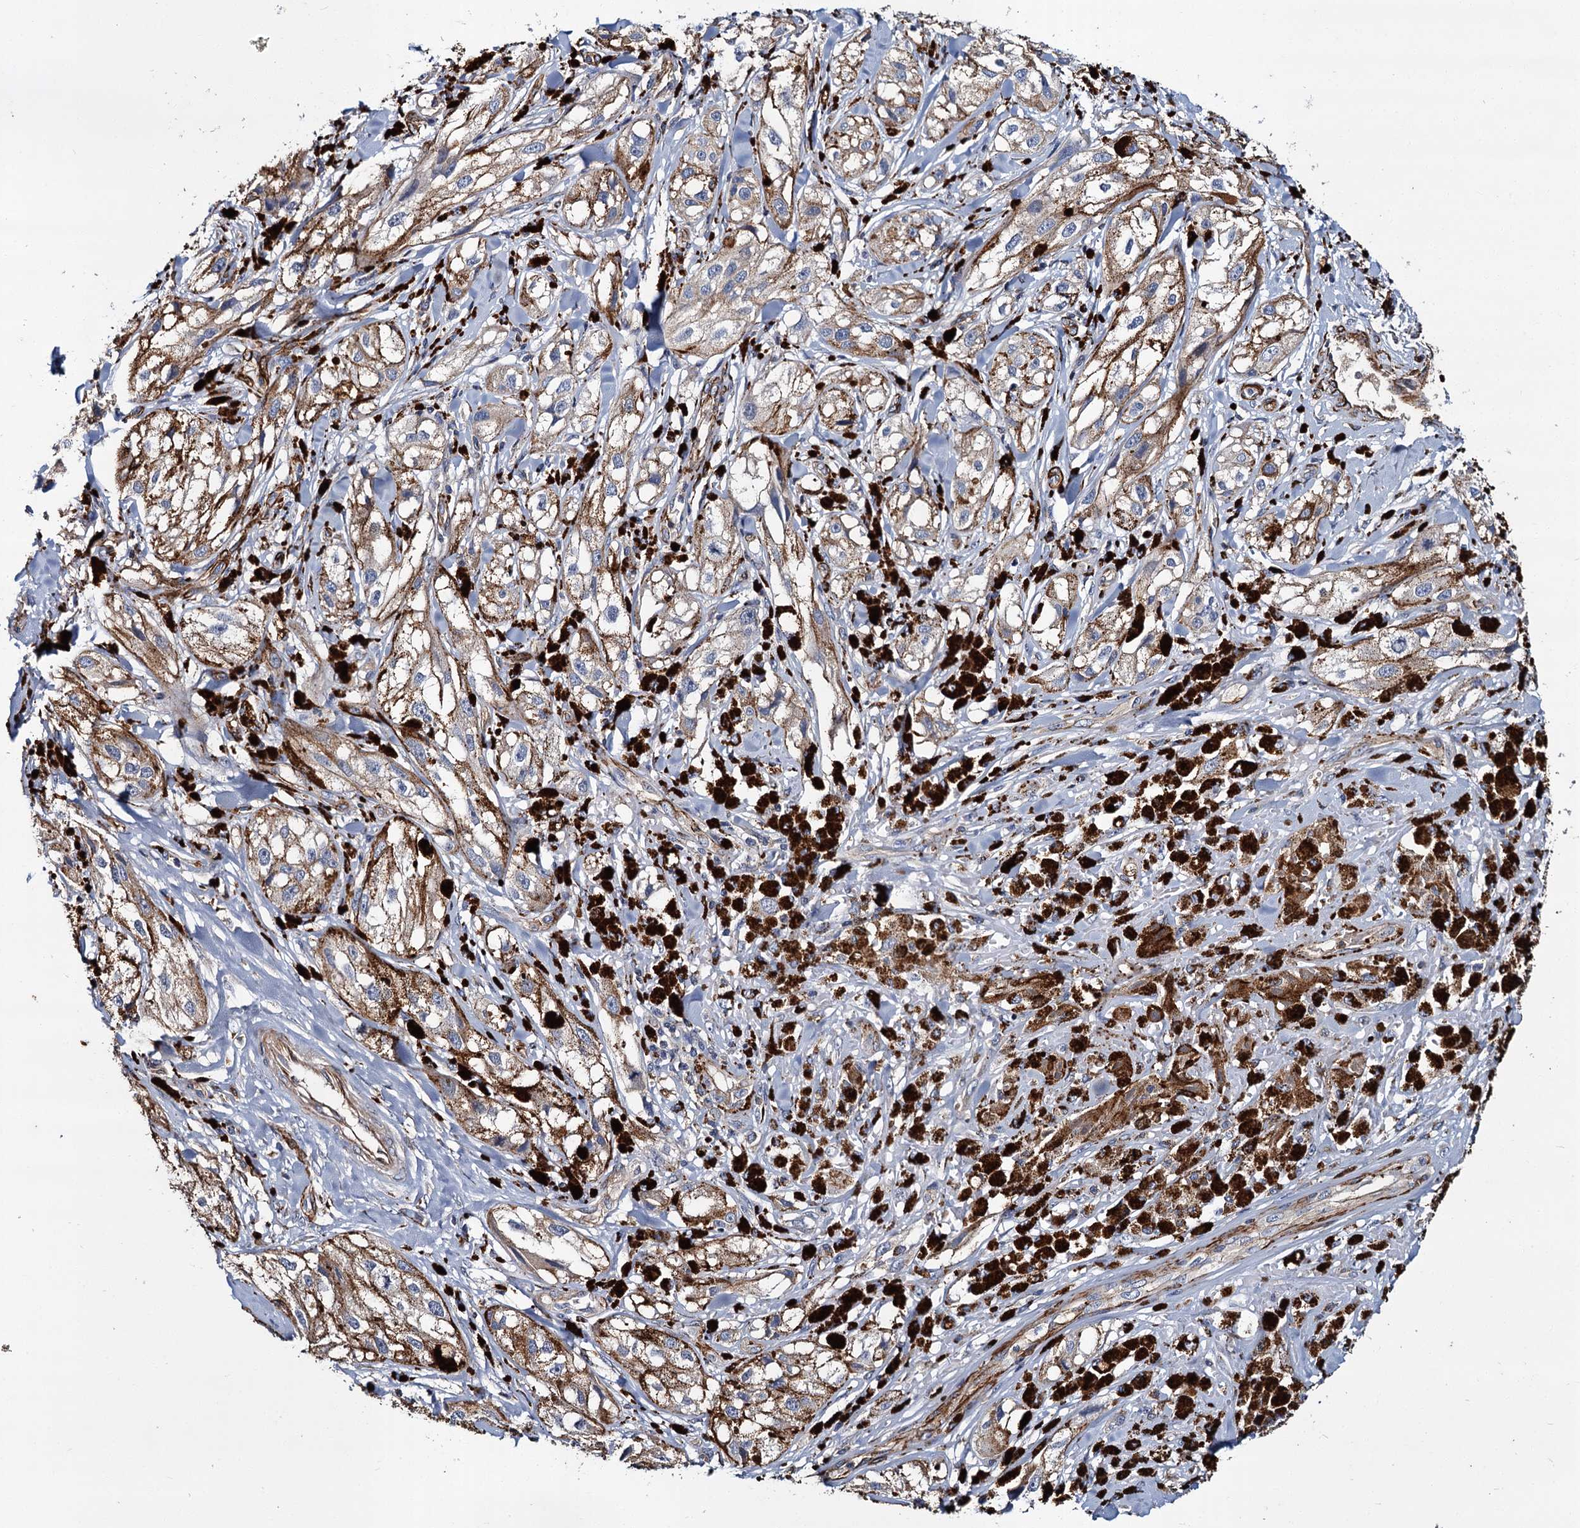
{"staining": {"intensity": "weak", "quantity": "25%-75%", "location": "cytoplasmic/membranous"}, "tissue": "melanoma", "cell_type": "Tumor cells", "image_type": "cancer", "snomed": [{"axis": "morphology", "description": "Malignant melanoma, NOS"}, {"axis": "topography", "description": "Skin"}], "caption": "High-power microscopy captured an IHC photomicrograph of malignant melanoma, revealing weak cytoplasmic/membranous staining in approximately 25%-75% of tumor cells.", "gene": "CACNA1C", "patient": {"sex": "male", "age": 88}}